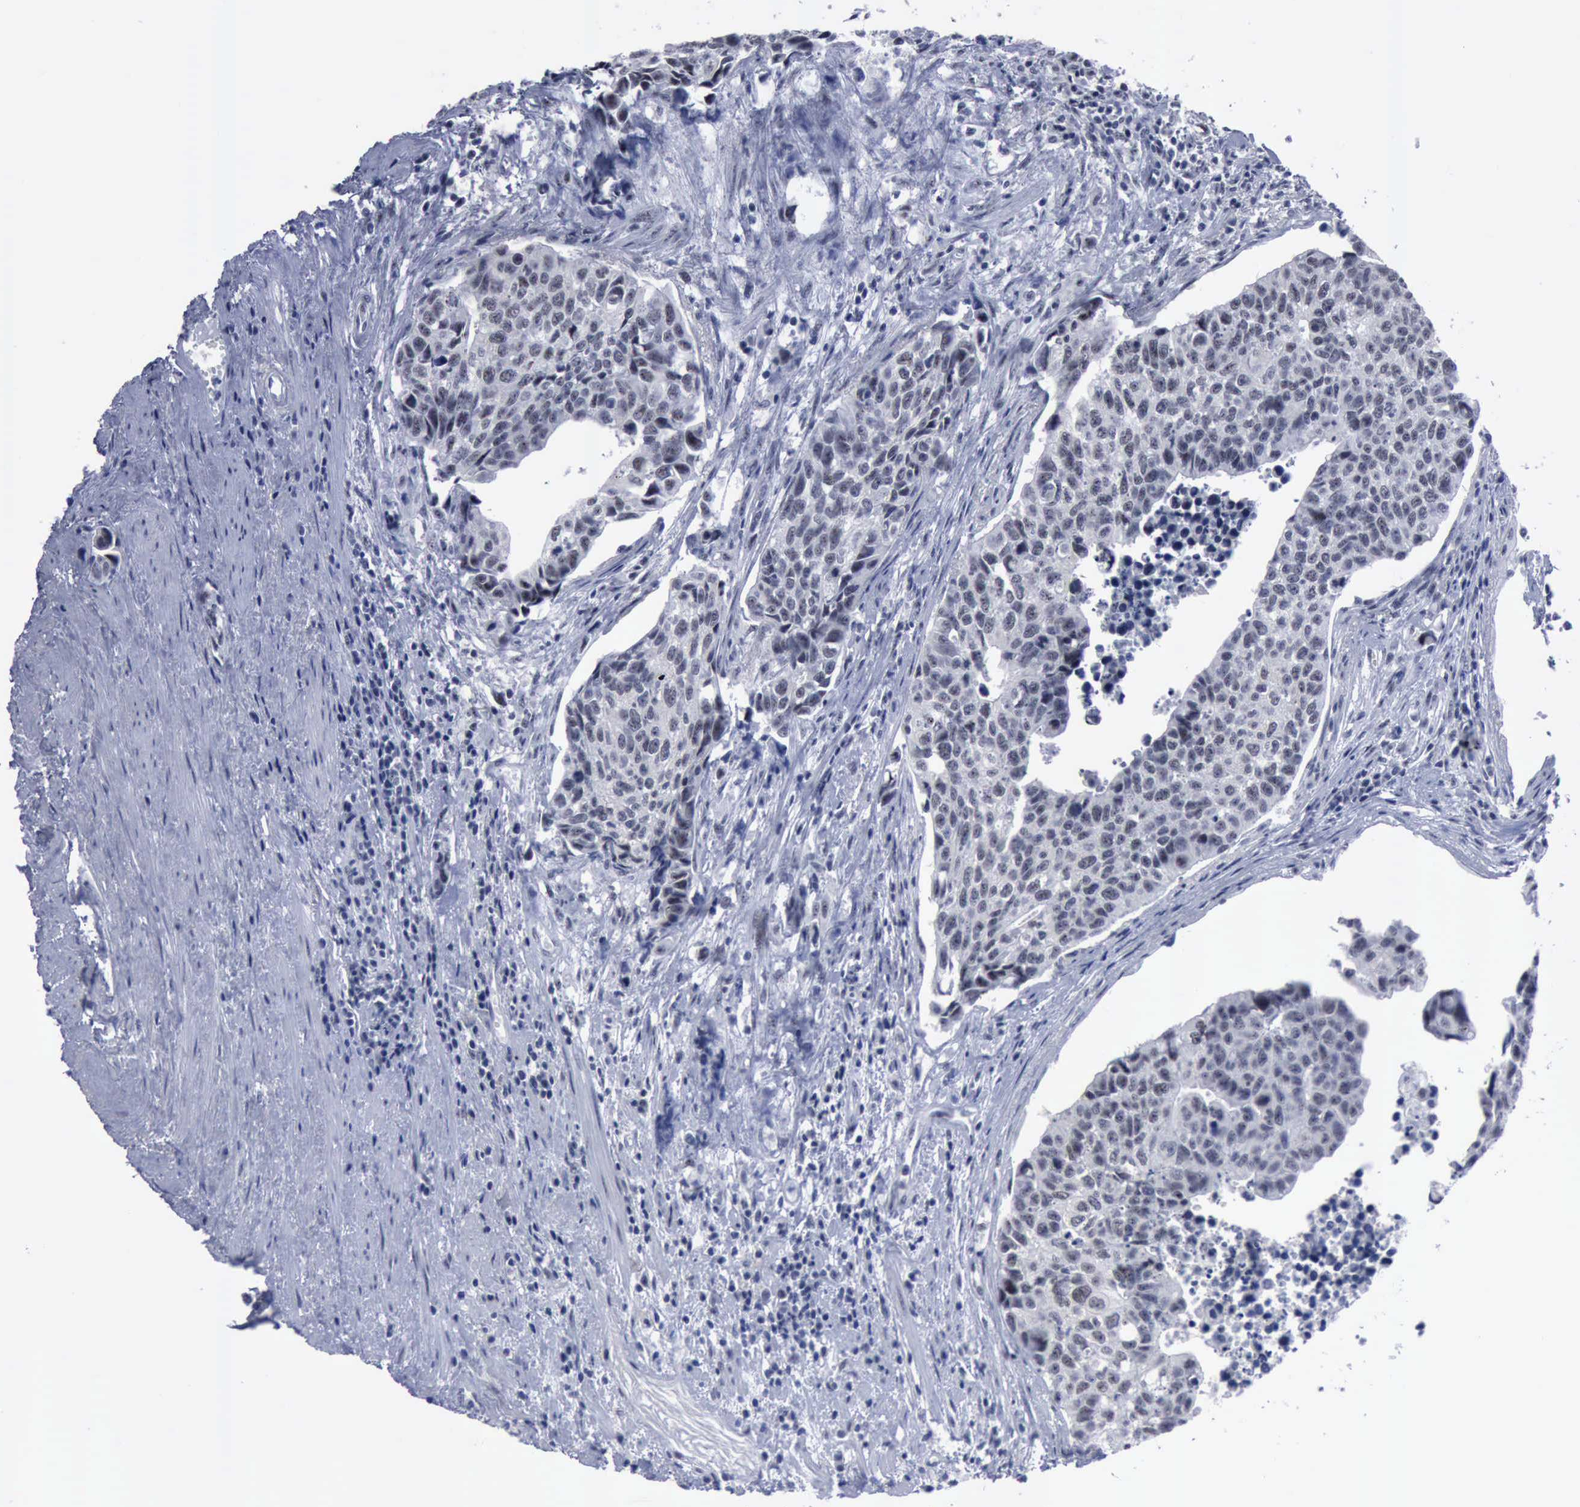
{"staining": {"intensity": "negative", "quantity": "none", "location": "none"}, "tissue": "urothelial cancer", "cell_type": "Tumor cells", "image_type": "cancer", "snomed": [{"axis": "morphology", "description": "Urothelial carcinoma, High grade"}, {"axis": "topography", "description": "Urinary bladder"}], "caption": "Immunohistochemical staining of high-grade urothelial carcinoma displays no significant staining in tumor cells.", "gene": "BRD1", "patient": {"sex": "male", "age": 81}}